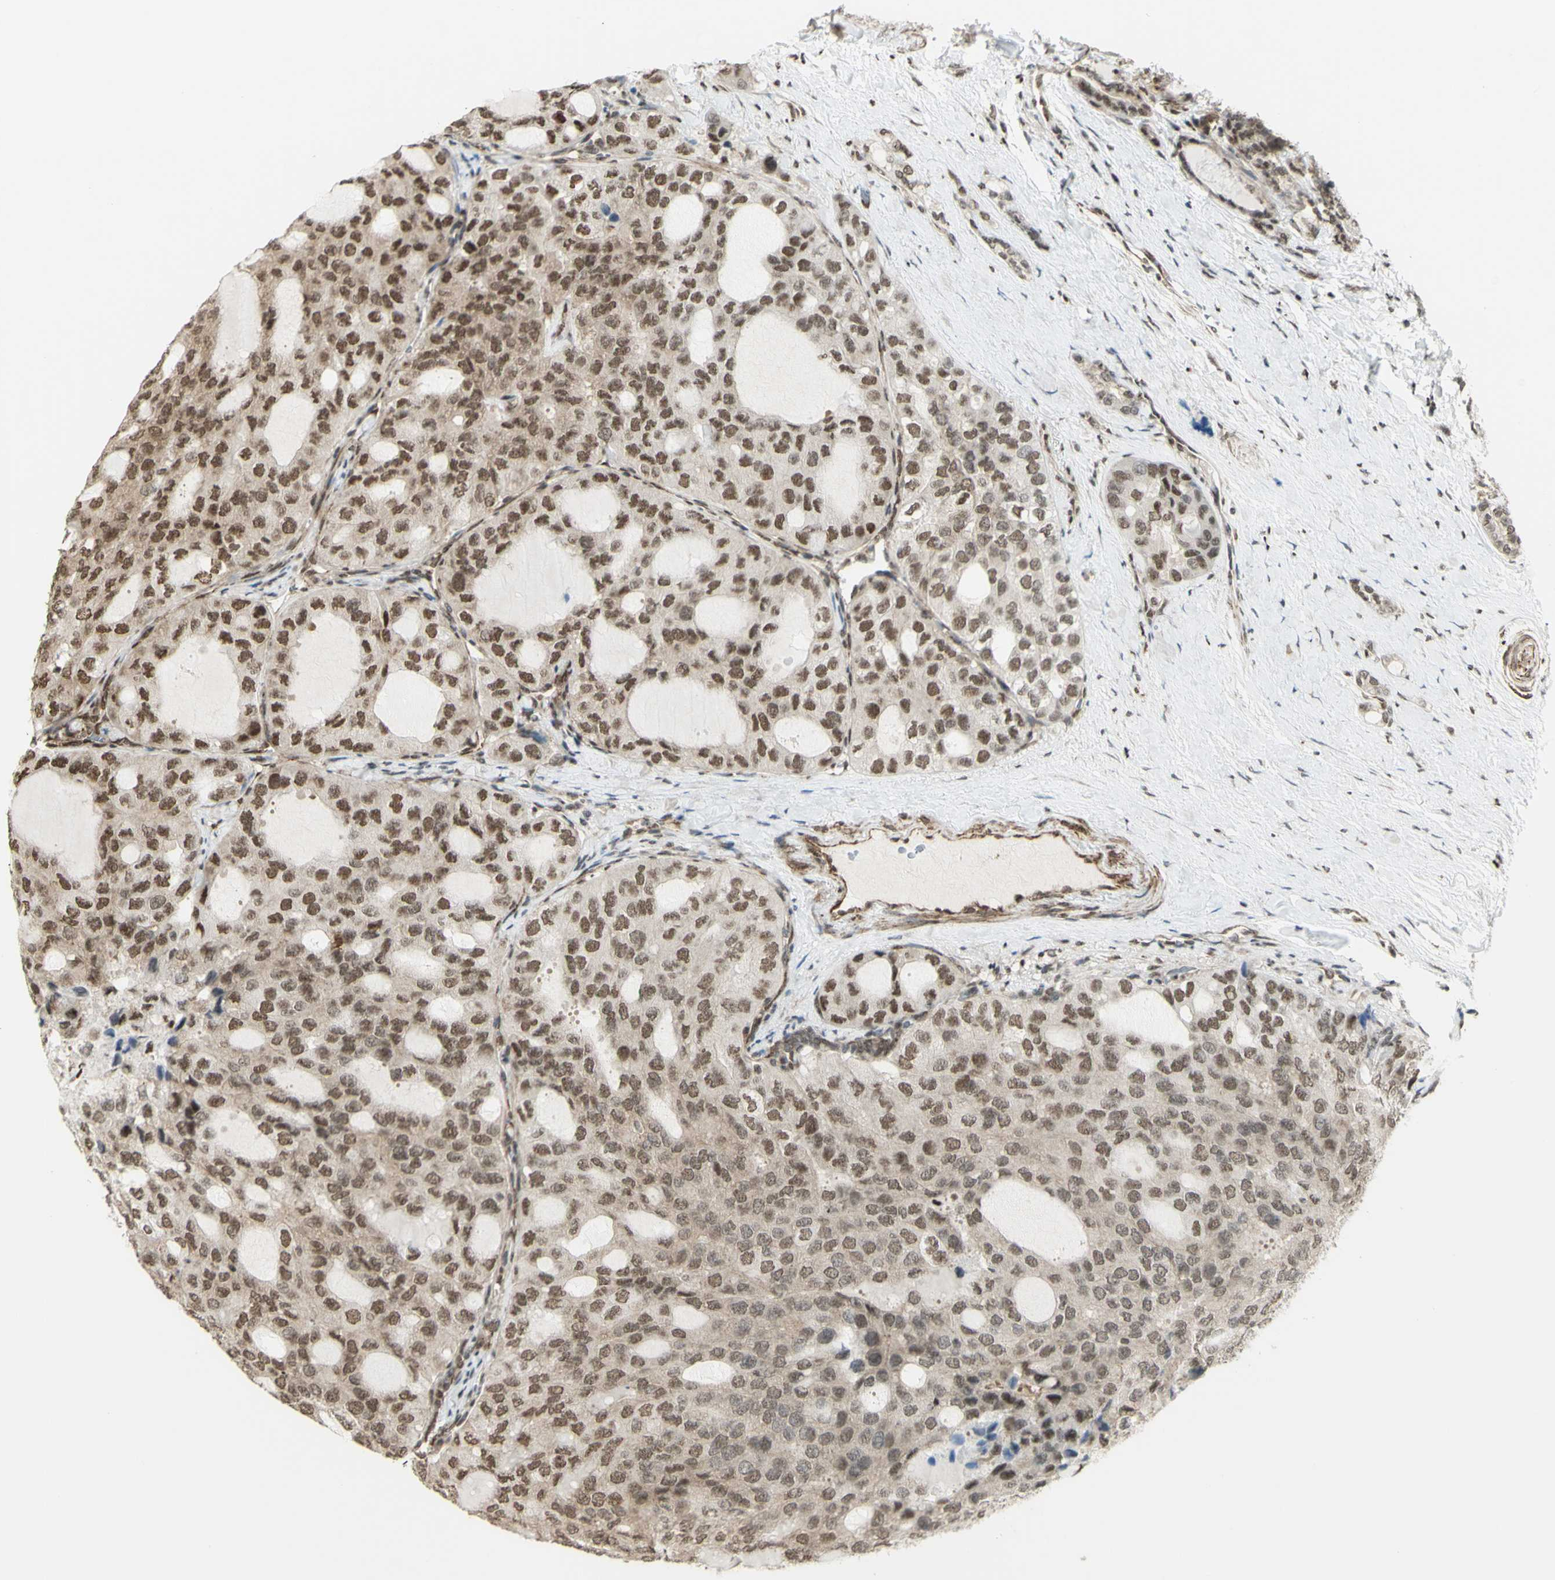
{"staining": {"intensity": "moderate", "quantity": ">75%", "location": "nuclear"}, "tissue": "thyroid cancer", "cell_type": "Tumor cells", "image_type": "cancer", "snomed": [{"axis": "morphology", "description": "Follicular adenoma carcinoma, NOS"}, {"axis": "topography", "description": "Thyroid gland"}], "caption": "This histopathology image shows thyroid follicular adenoma carcinoma stained with immunohistochemistry to label a protein in brown. The nuclear of tumor cells show moderate positivity for the protein. Nuclei are counter-stained blue.", "gene": "ZMYM6", "patient": {"sex": "male", "age": 75}}